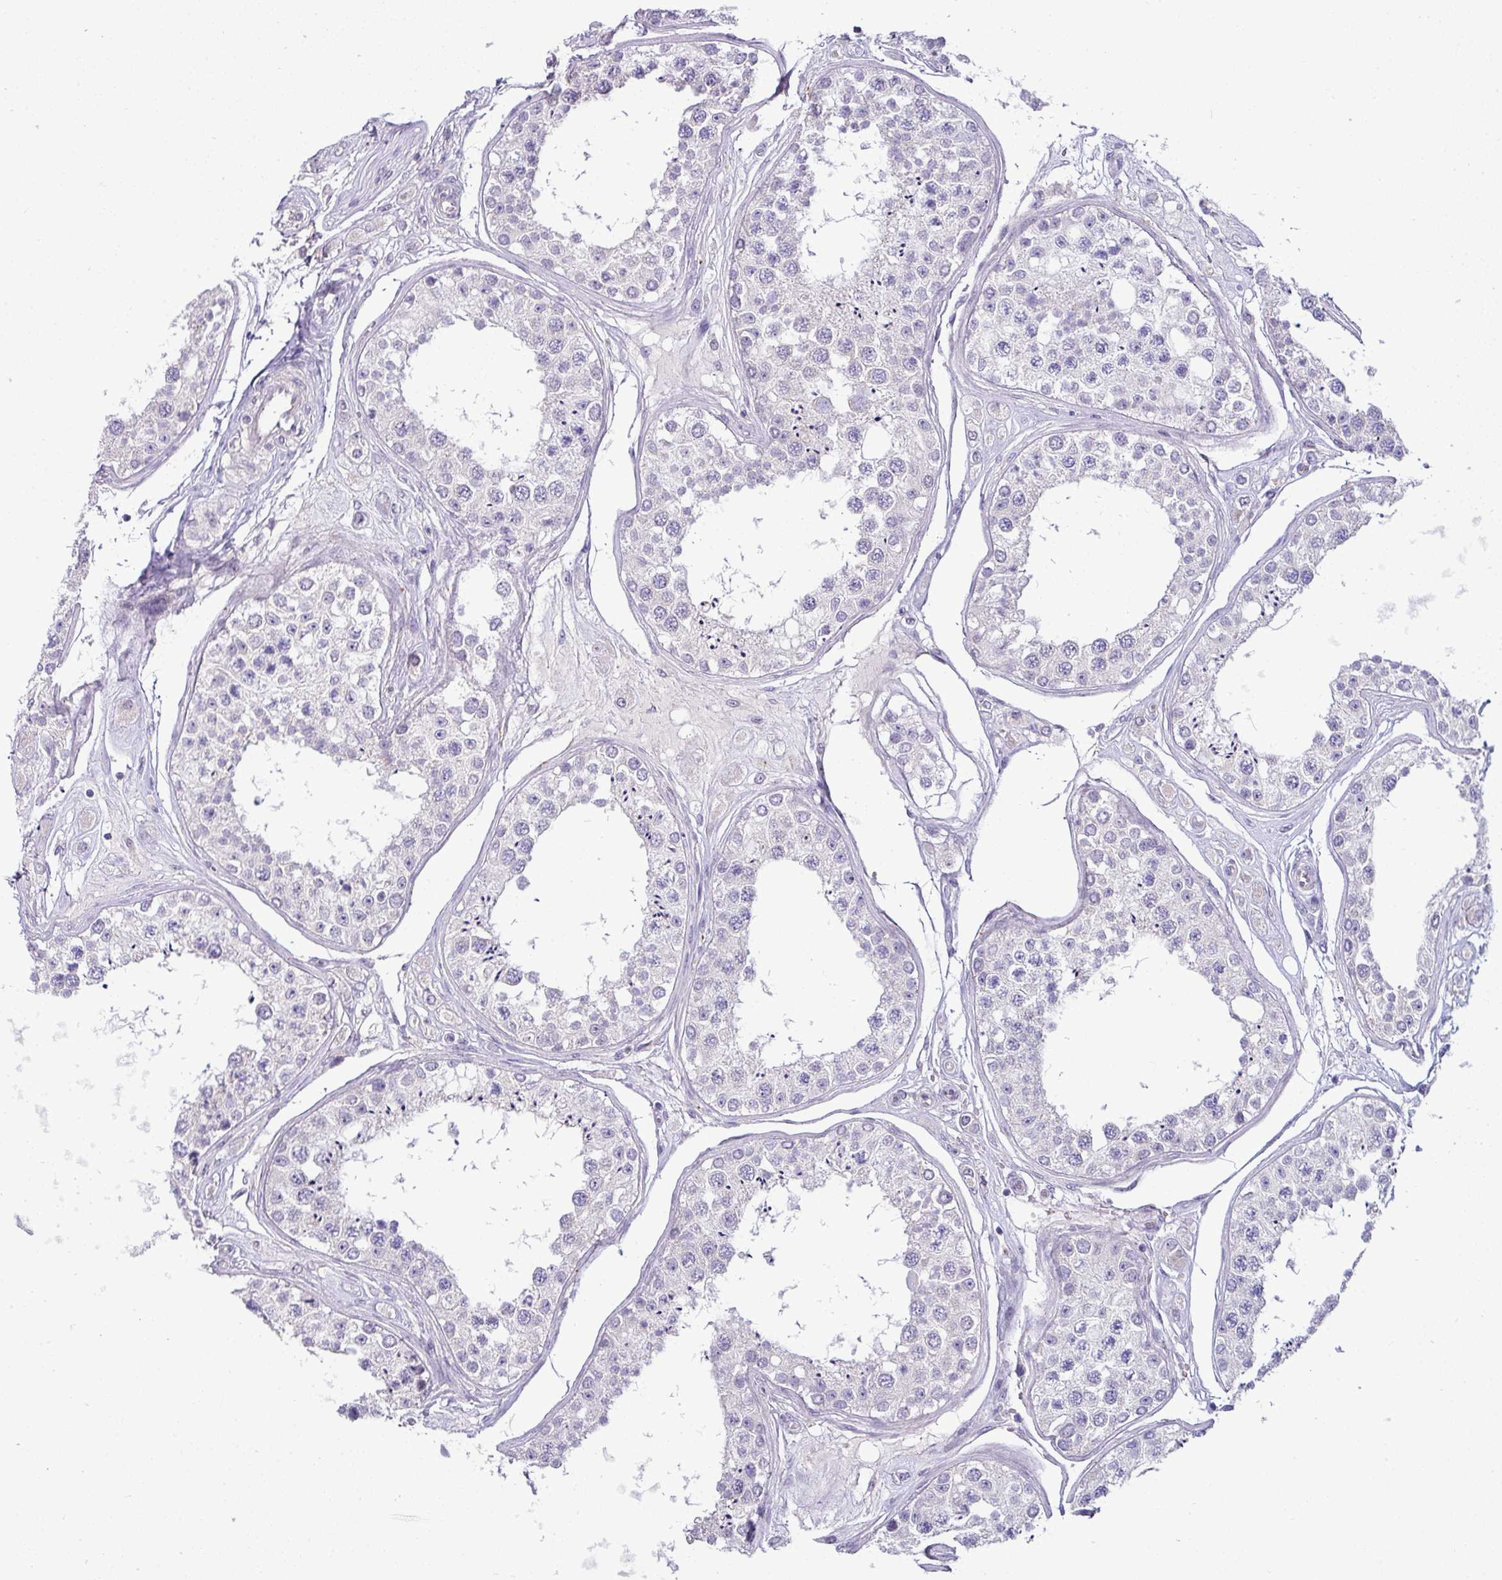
{"staining": {"intensity": "negative", "quantity": "none", "location": "none"}, "tissue": "testis", "cell_type": "Cells in seminiferous ducts", "image_type": "normal", "snomed": [{"axis": "morphology", "description": "Normal tissue, NOS"}, {"axis": "topography", "description": "Testis"}], "caption": "There is no significant staining in cells in seminiferous ducts of testis. The staining is performed using DAB (3,3'-diaminobenzidine) brown chromogen with nuclei counter-stained in using hematoxylin.", "gene": "HBEGF", "patient": {"sex": "male", "age": 25}}